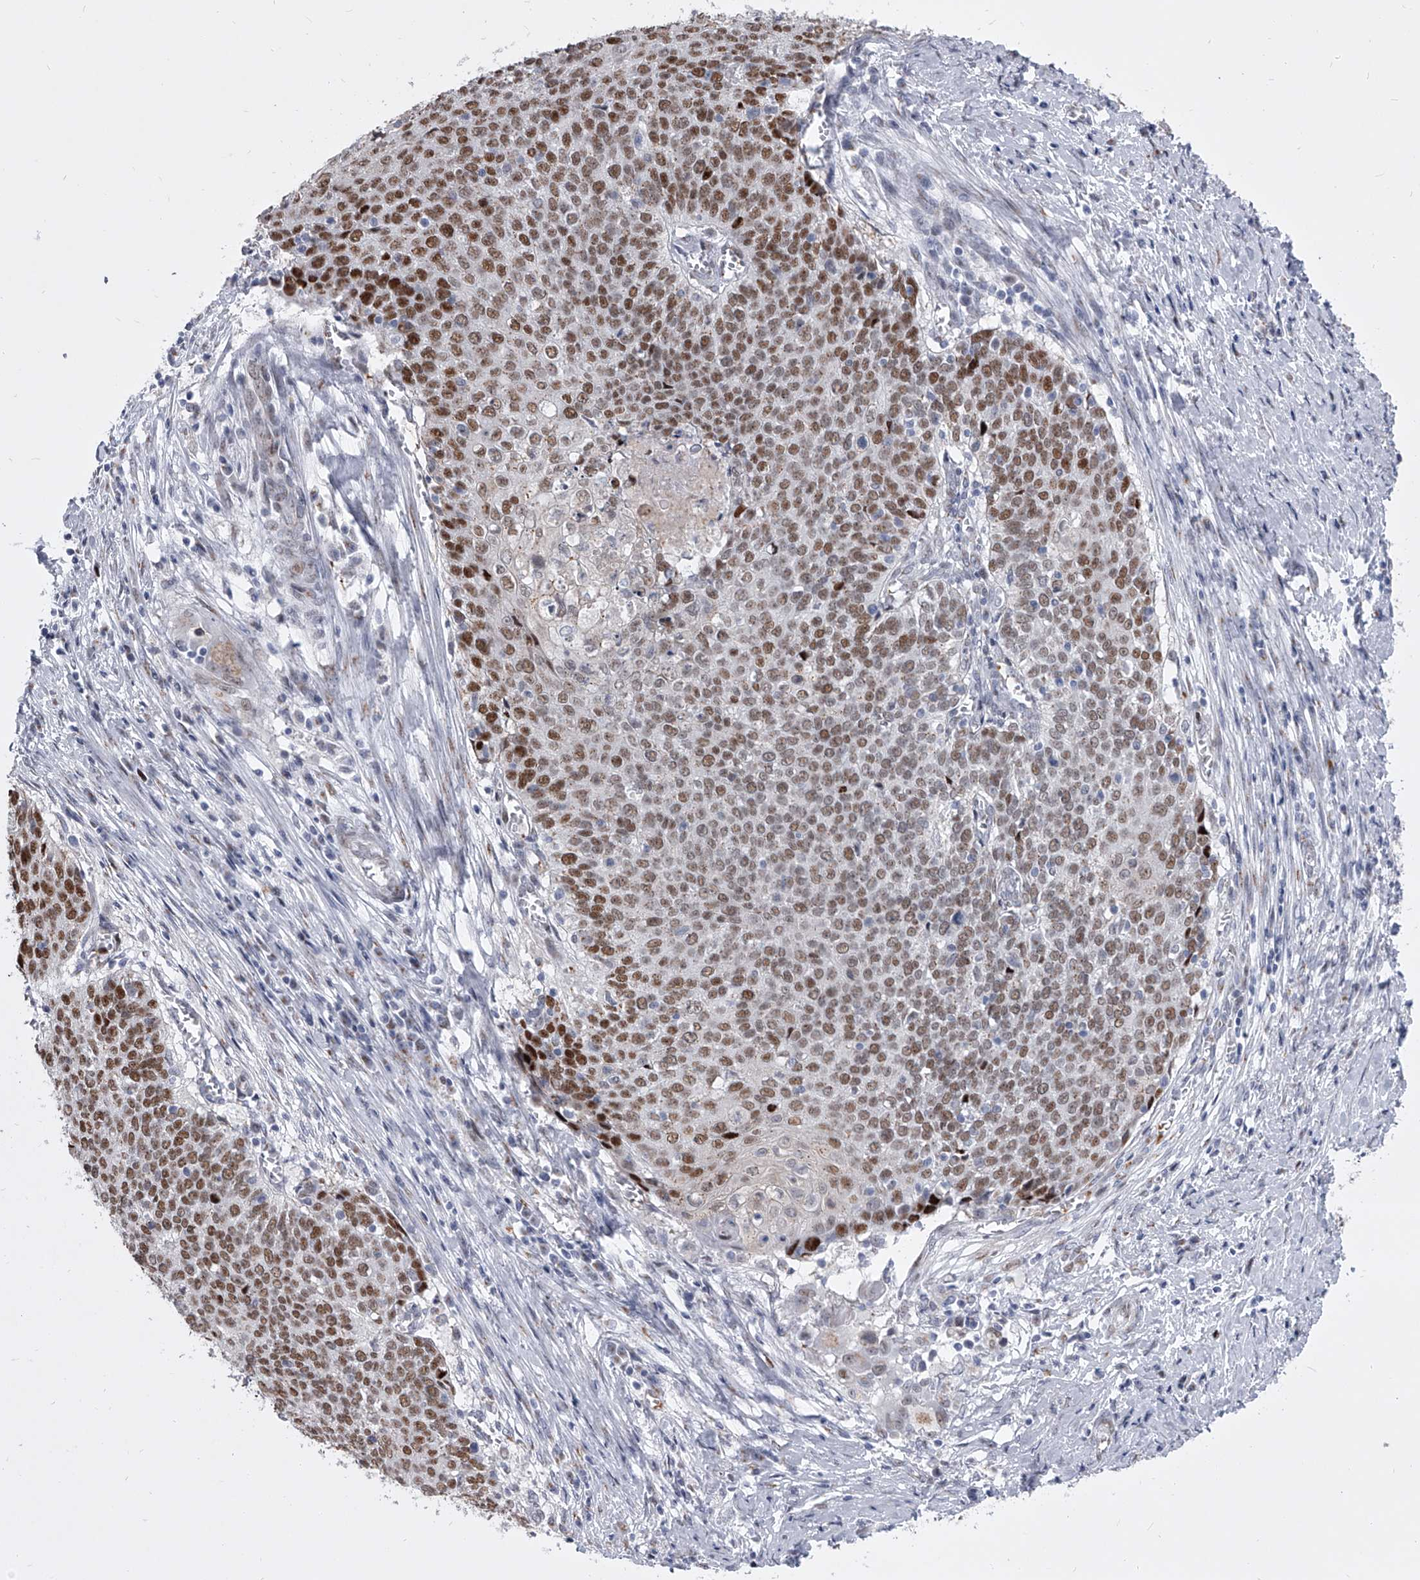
{"staining": {"intensity": "moderate", "quantity": ">75%", "location": "nuclear"}, "tissue": "cervical cancer", "cell_type": "Tumor cells", "image_type": "cancer", "snomed": [{"axis": "morphology", "description": "Squamous cell carcinoma, NOS"}, {"axis": "topography", "description": "Cervix"}], "caption": "Cervical squamous cell carcinoma was stained to show a protein in brown. There is medium levels of moderate nuclear positivity in about >75% of tumor cells. Immunohistochemistry stains the protein in brown and the nuclei are stained blue.", "gene": "EVA1C", "patient": {"sex": "female", "age": 39}}